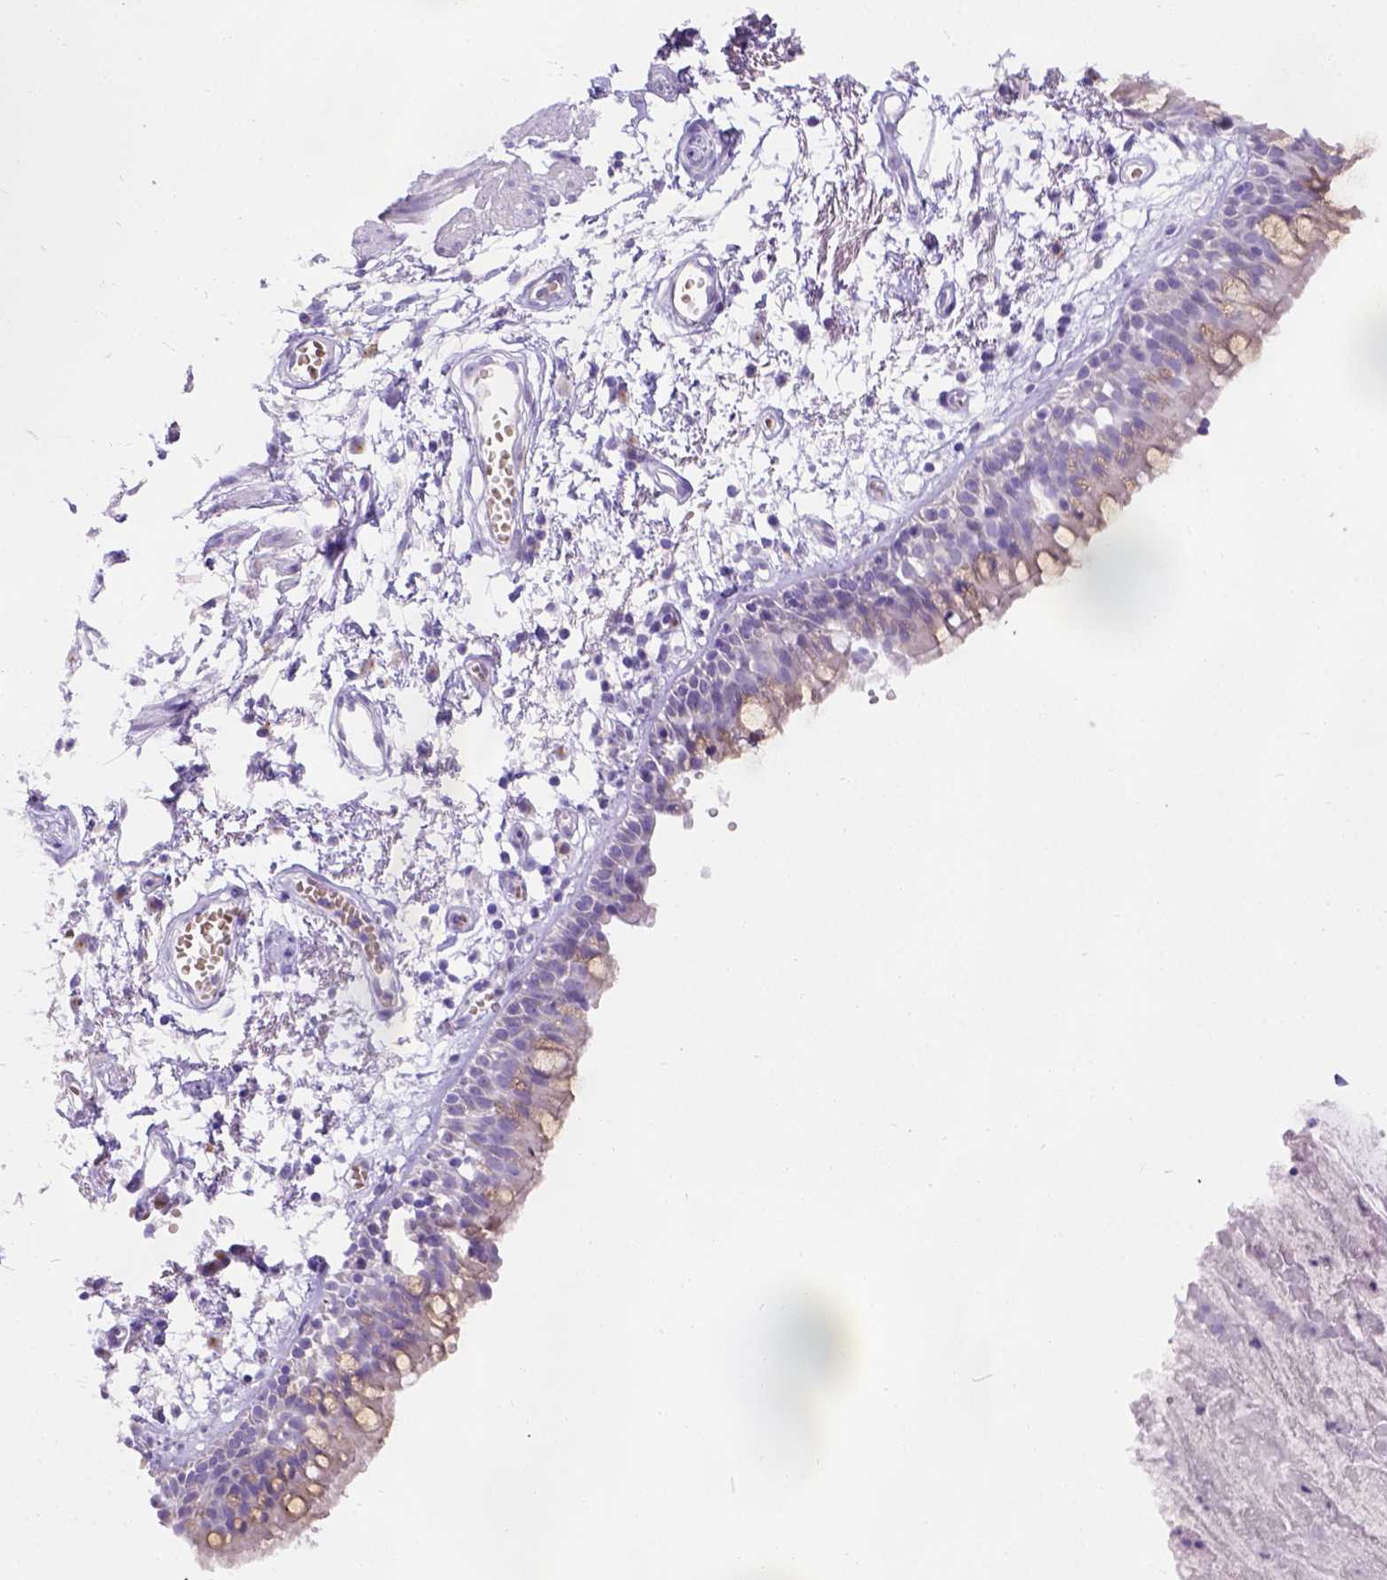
{"staining": {"intensity": "negative", "quantity": "none", "location": "none"}, "tissue": "bronchus", "cell_type": "Respiratory epithelial cells", "image_type": "normal", "snomed": [{"axis": "morphology", "description": "Normal tissue, NOS"}, {"axis": "morphology", "description": "Squamous cell carcinoma, NOS"}, {"axis": "topography", "description": "Cartilage tissue"}, {"axis": "topography", "description": "Bronchus"}, {"axis": "topography", "description": "Lung"}], "caption": "Immunohistochemistry (IHC) image of unremarkable bronchus: bronchus stained with DAB (3,3'-diaminobenzidine) displays no significant protein expression in respiratory epithelial cells.", "gene": "PHF7", "patient": {"sex": "male", "age": 66}}